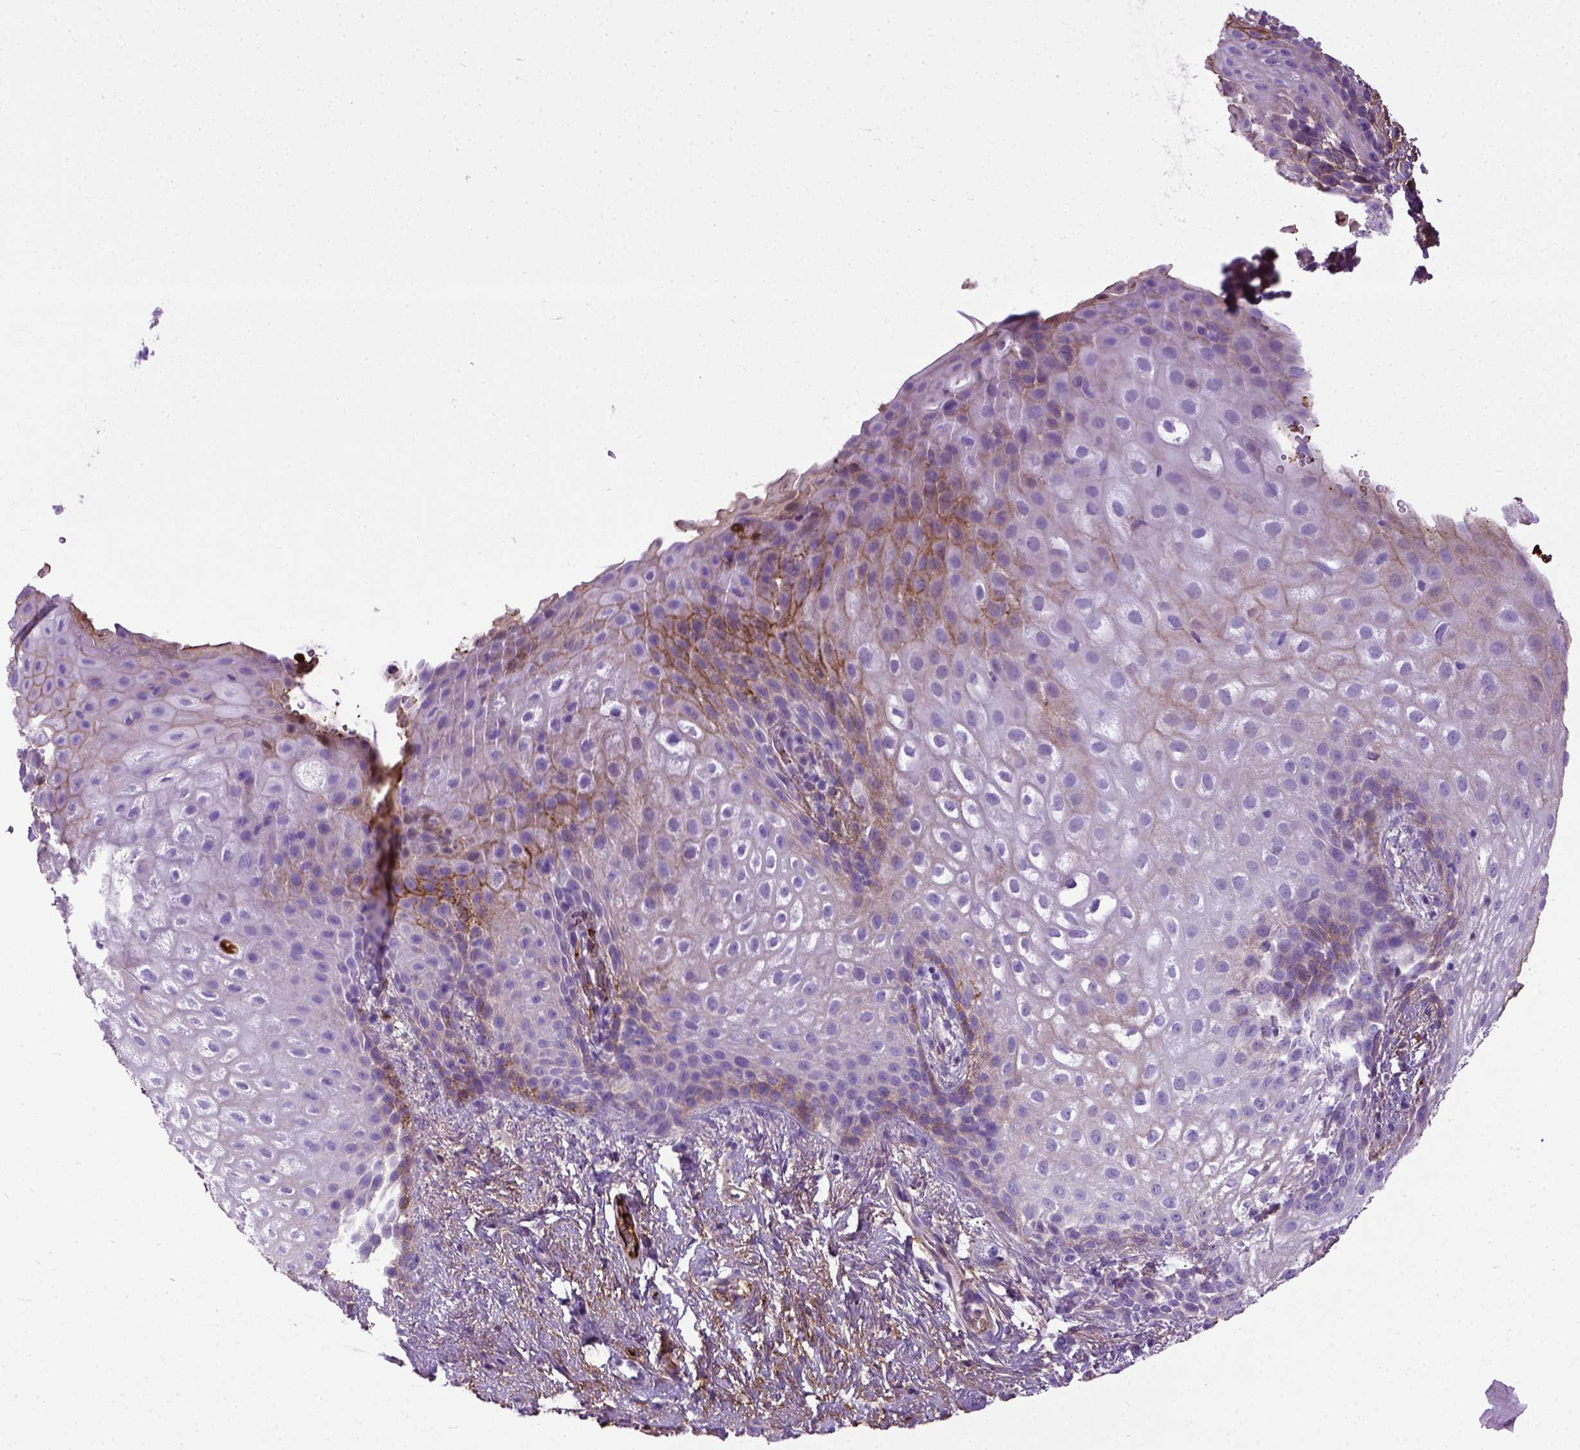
{"staining": {"intensity": "negative", "quantity": "none", "location": "none"}, "tissue": "skin", "cell_type": "Epidermal cells", "image_type": "normal", "snomed": [{"axis": "morphology", "description": "Normal tissue, NOS"}, {"axis": "topography", "description": "Anal"}], "caption": "DAB immunohistochemical staining of unremarkable human skin exhibits no significant staining in epidermal cells. The staining is performed using DAB (3,3'-diaminobenzidine) brown chromogen with nuclei counter-stained in using hematoxylin.", "gene": "ADAMTS8", "patient": {"sex": "female", "age": 46}}